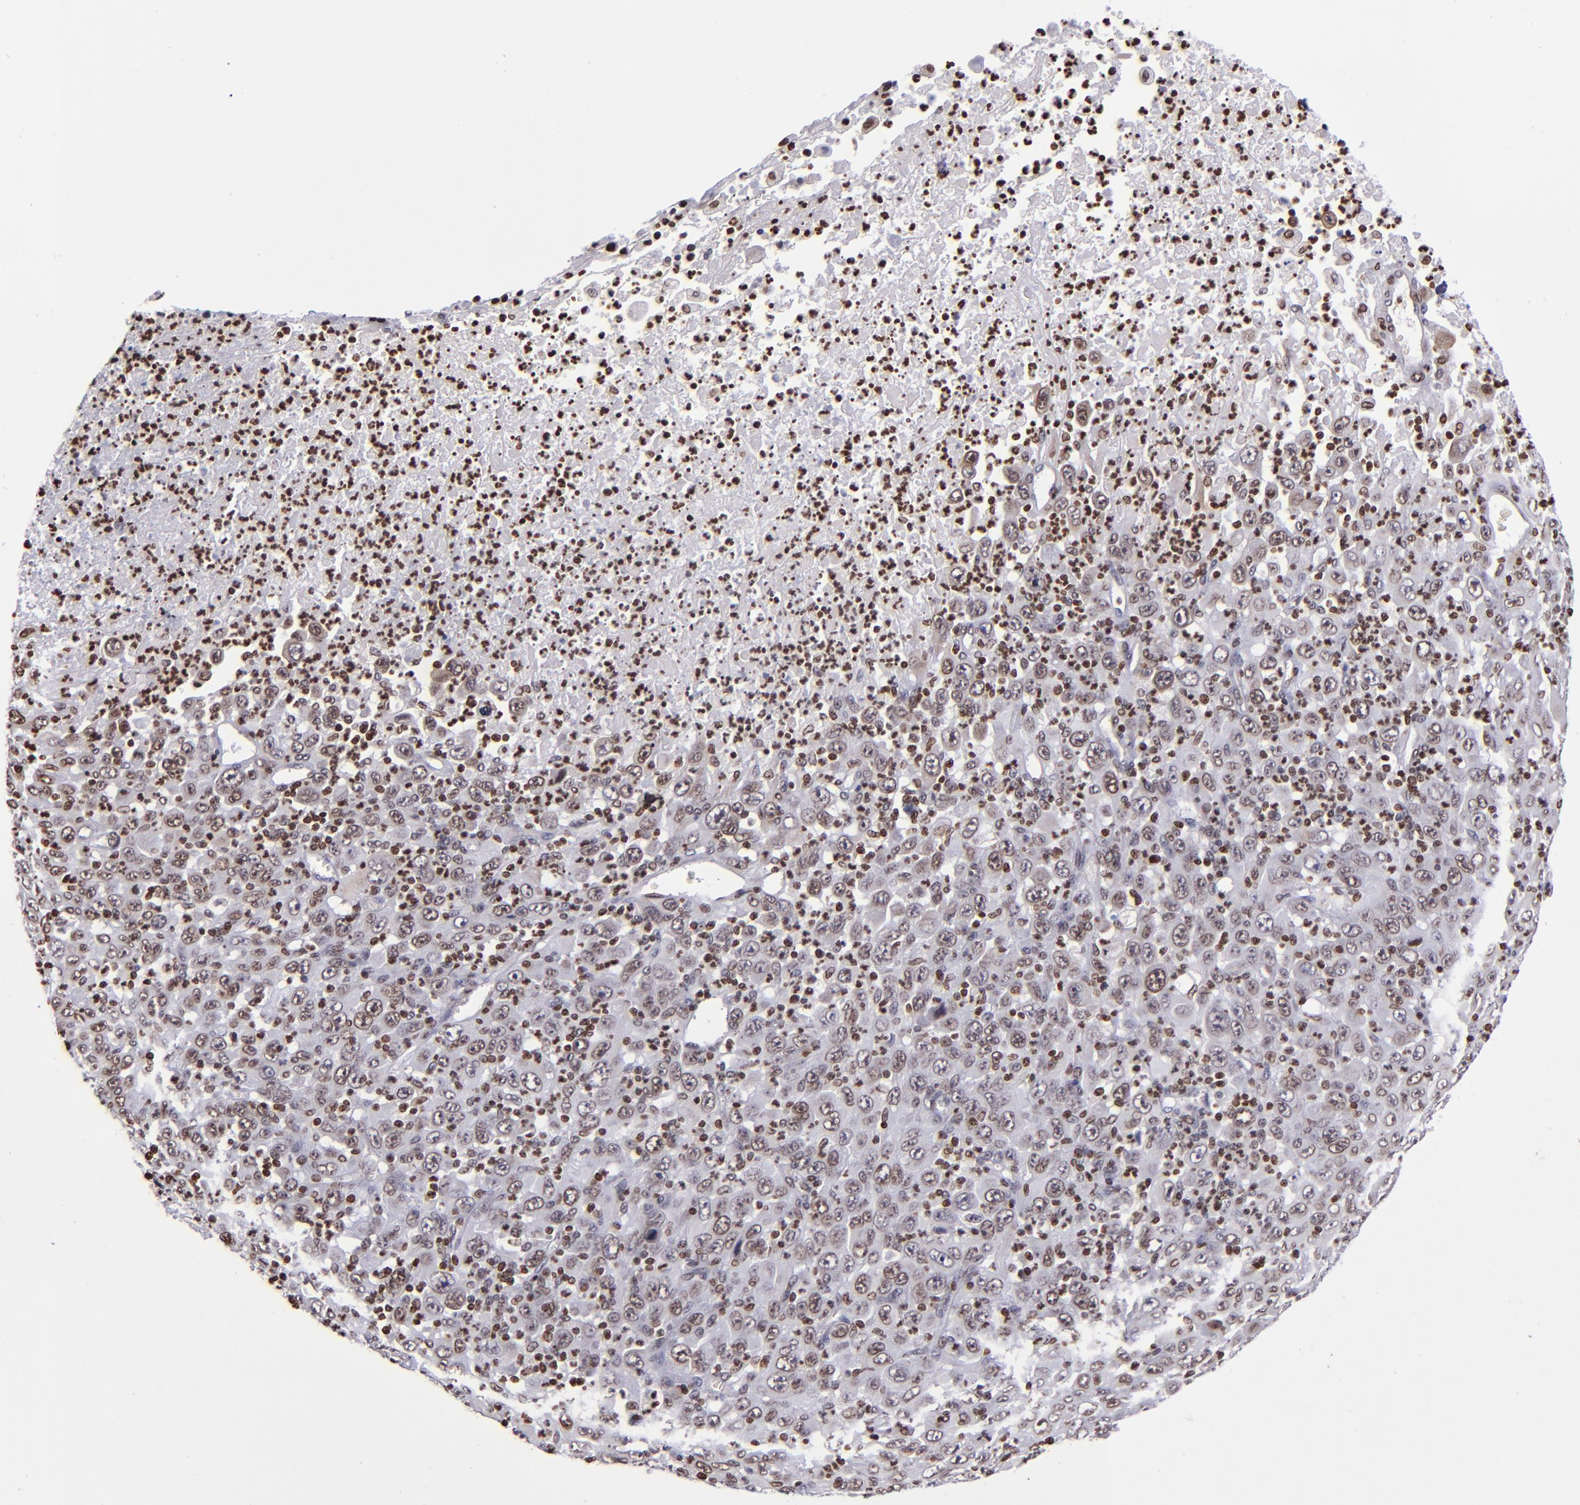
{"staining": {"intensity": "moderate", "quantity": ">75%", "location": "nuclear"}, "tissue": "melanoma", "cell_type": "Tumor cells", "image_type": "cancer", "snomed": [{"axis": "morphology", "description": "Malignant melanoma, Metastatic site"}, {"axis": "topography", "description": "Skin"}], "caption": "Immunohistochemistry staining of malignant melanoma (metastatic site), which demonstrates medium levels of moderate nuclear staining in about >75% of tumor cells indicating moderate nuclear protein staining. The staining was performed using DAB (3,3'-diaminobenzidine) (brown) for protein detection and nuclei were counterstained in hematoxylin (blue).", "gene": "CDKL5", "patient": {"sex": "female", "age": 56}}